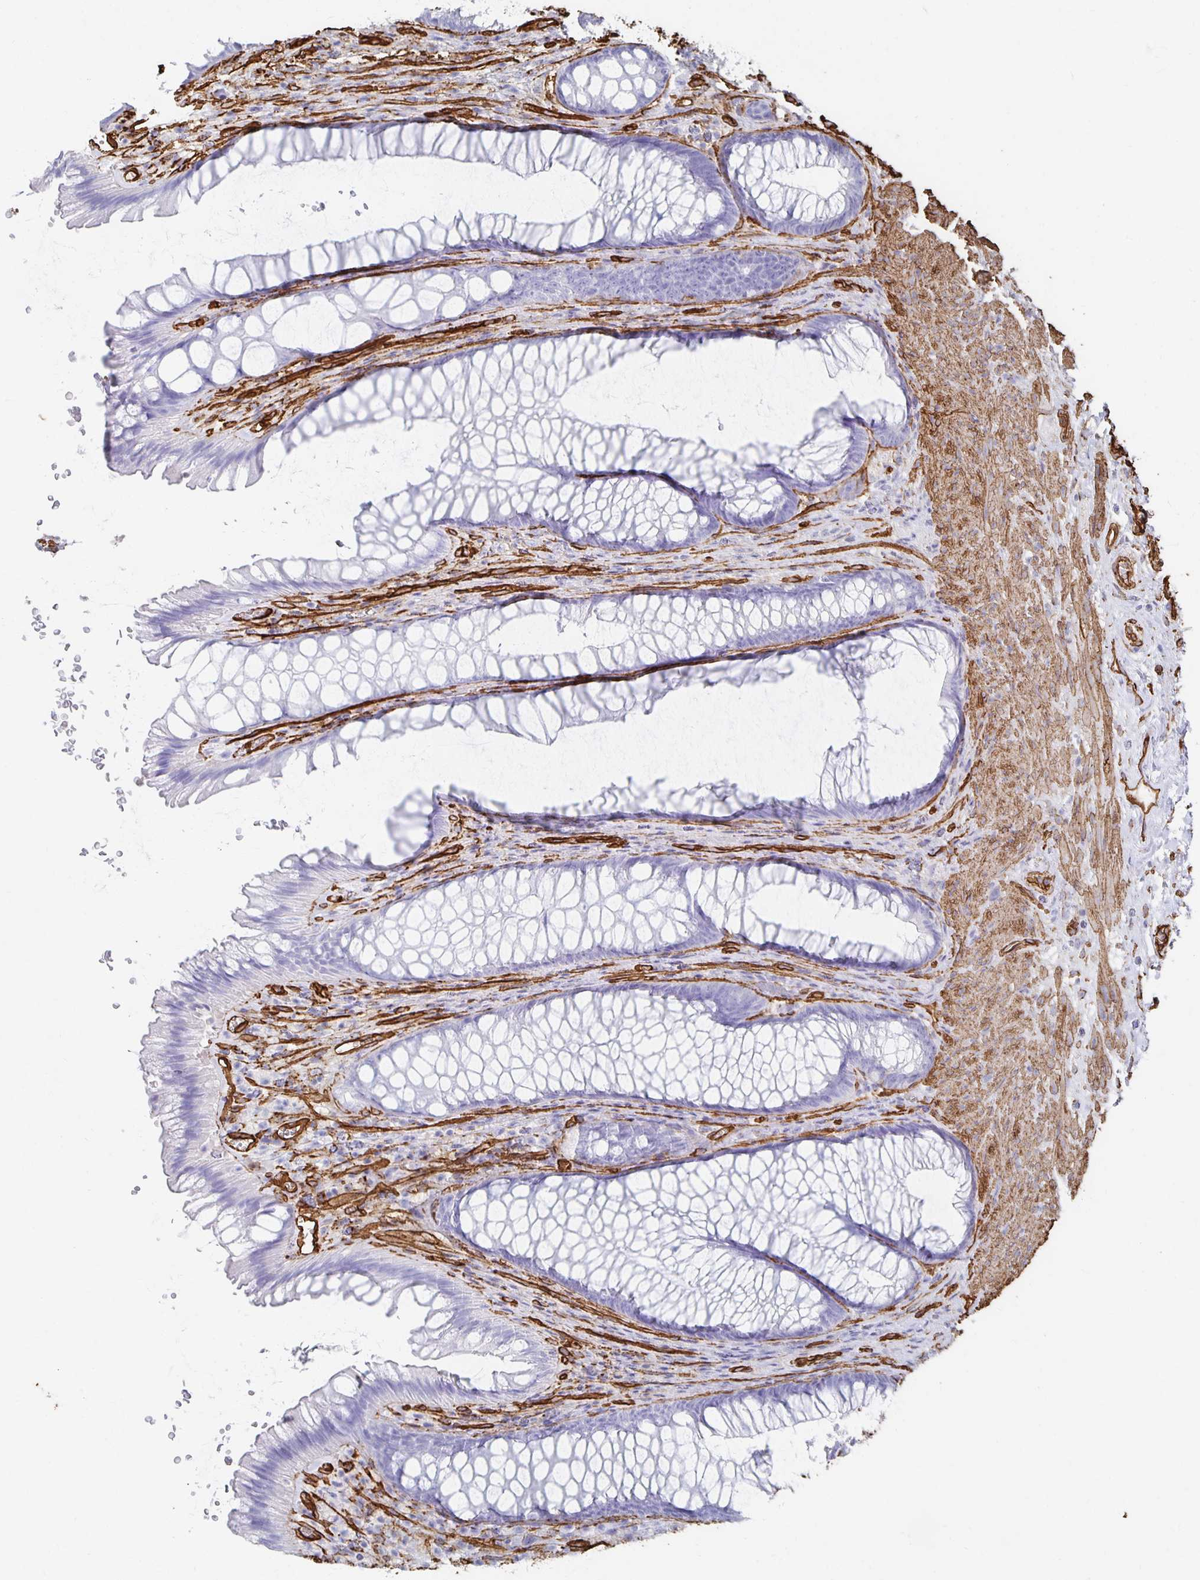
{"staining": {"intensity": "negative", "quantity": "none", "location": "none"}, "tissue": "rectum", "cell_type": "Glandular cells", "image_type": "normal", "snomed": [{"axis": "morphology", "description": "Normal tissue, NOS"}, {"axis": "topography", "description": "Rectum"}], "caption": "This histopathology image is of benign rectum stained with immunohistochemistry to label a protein in brown with the nuclei are counter-stained blue. There is no staining in glandular cells.", "gene": "VIPR2", "patient": {"sex": "male", "age": 53}}